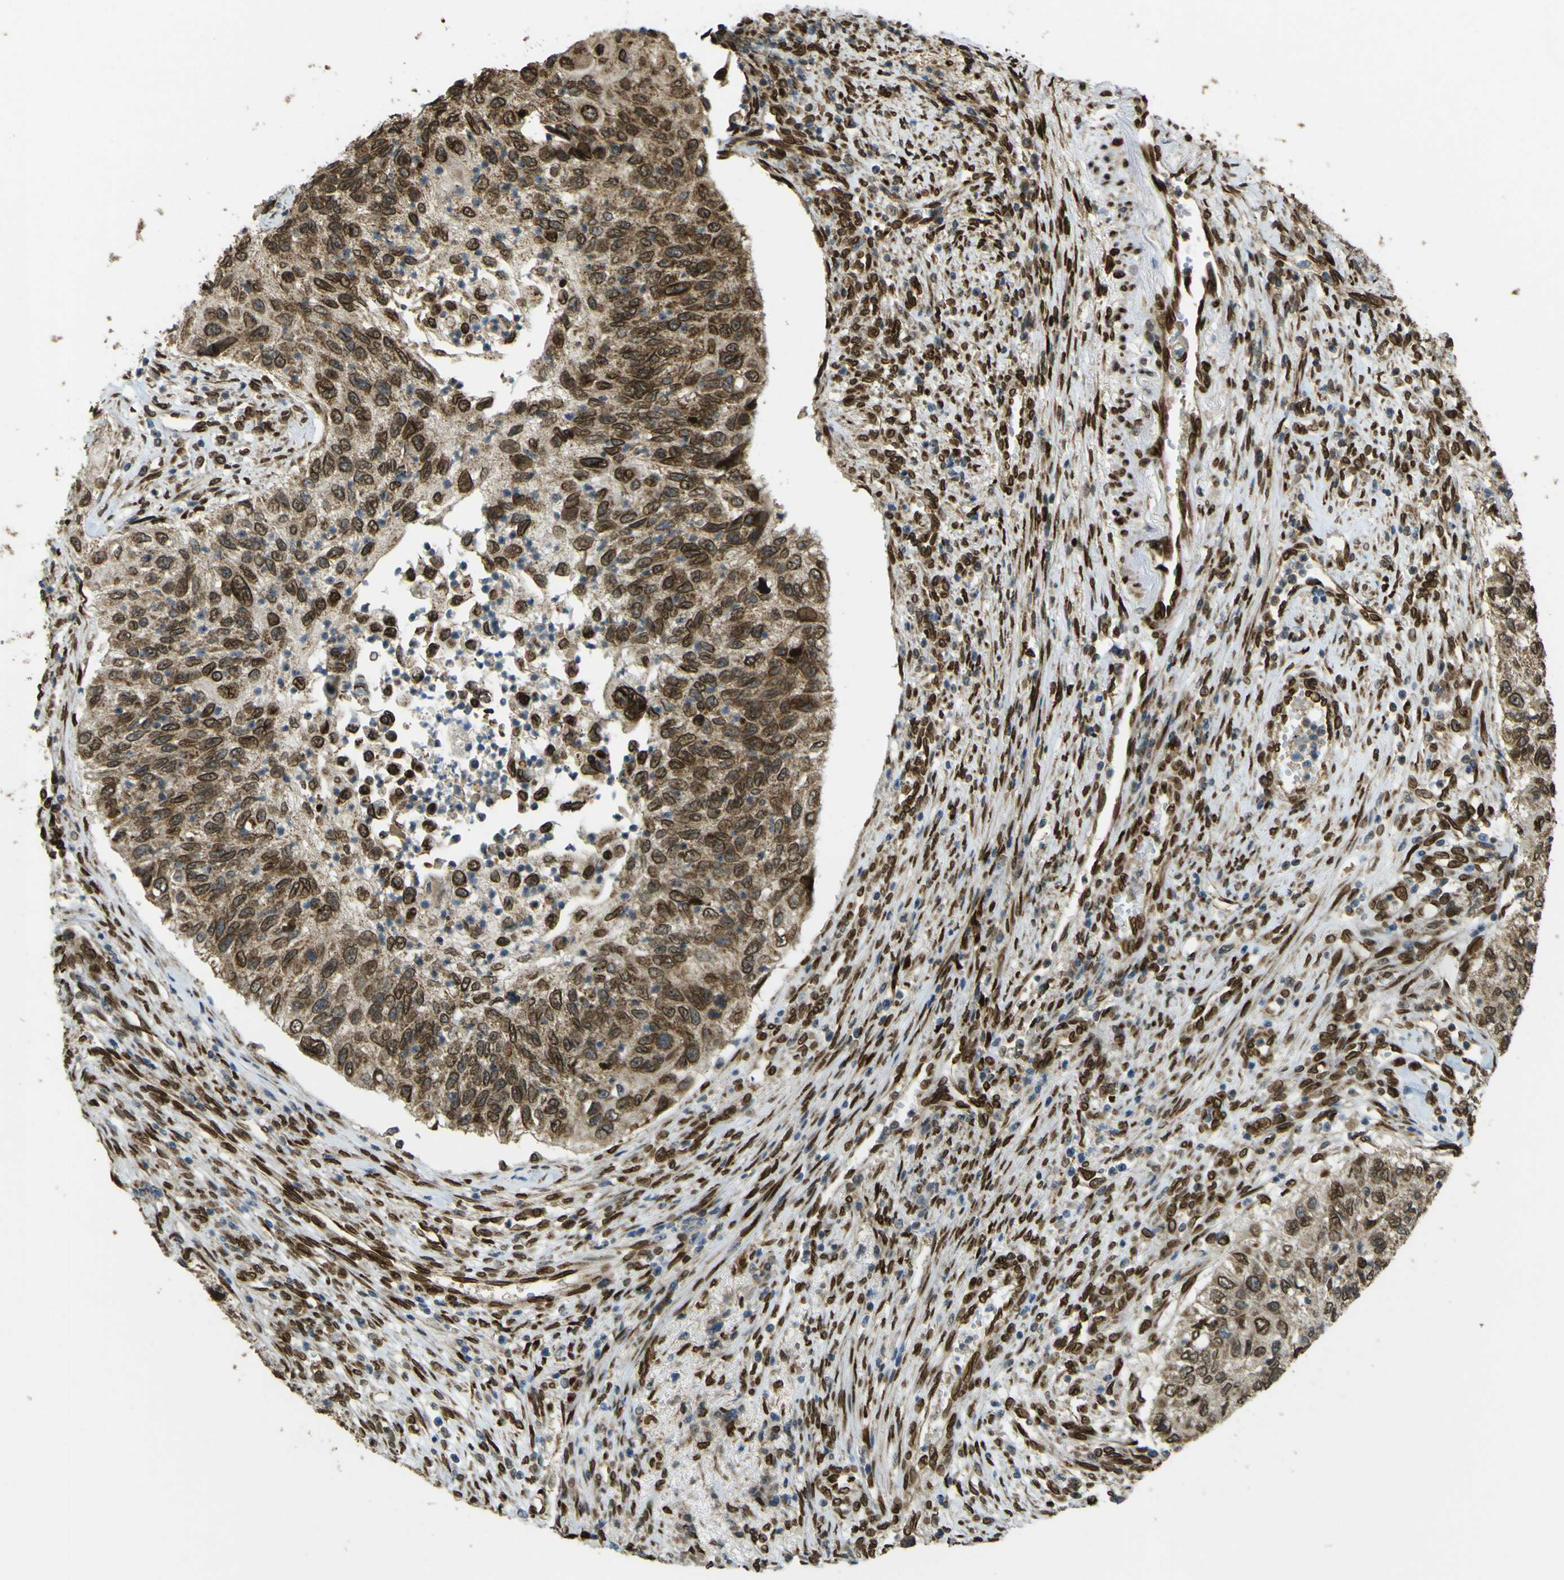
{"staining": {"intensity": "moderate", "quantity": ">75%", "location": "cytoplasmic/membranous,nuclear"}, "tissue": "urothelial cancer", "cell_type": "Tumor cells", "image_type": "cancer", "snomed": [{"axis": "morphology", "description": "Urothelial carcinoma, High grade"}, {"axis": "topography", "description": "Urinary bladder"}], "caption": "Human urothelial carcinoma (high-grade) stained with a protein marker shows moderate staining in tumor cells.", "gene": "GALNT1", "patient": {"sex": "female", "age": 60}}